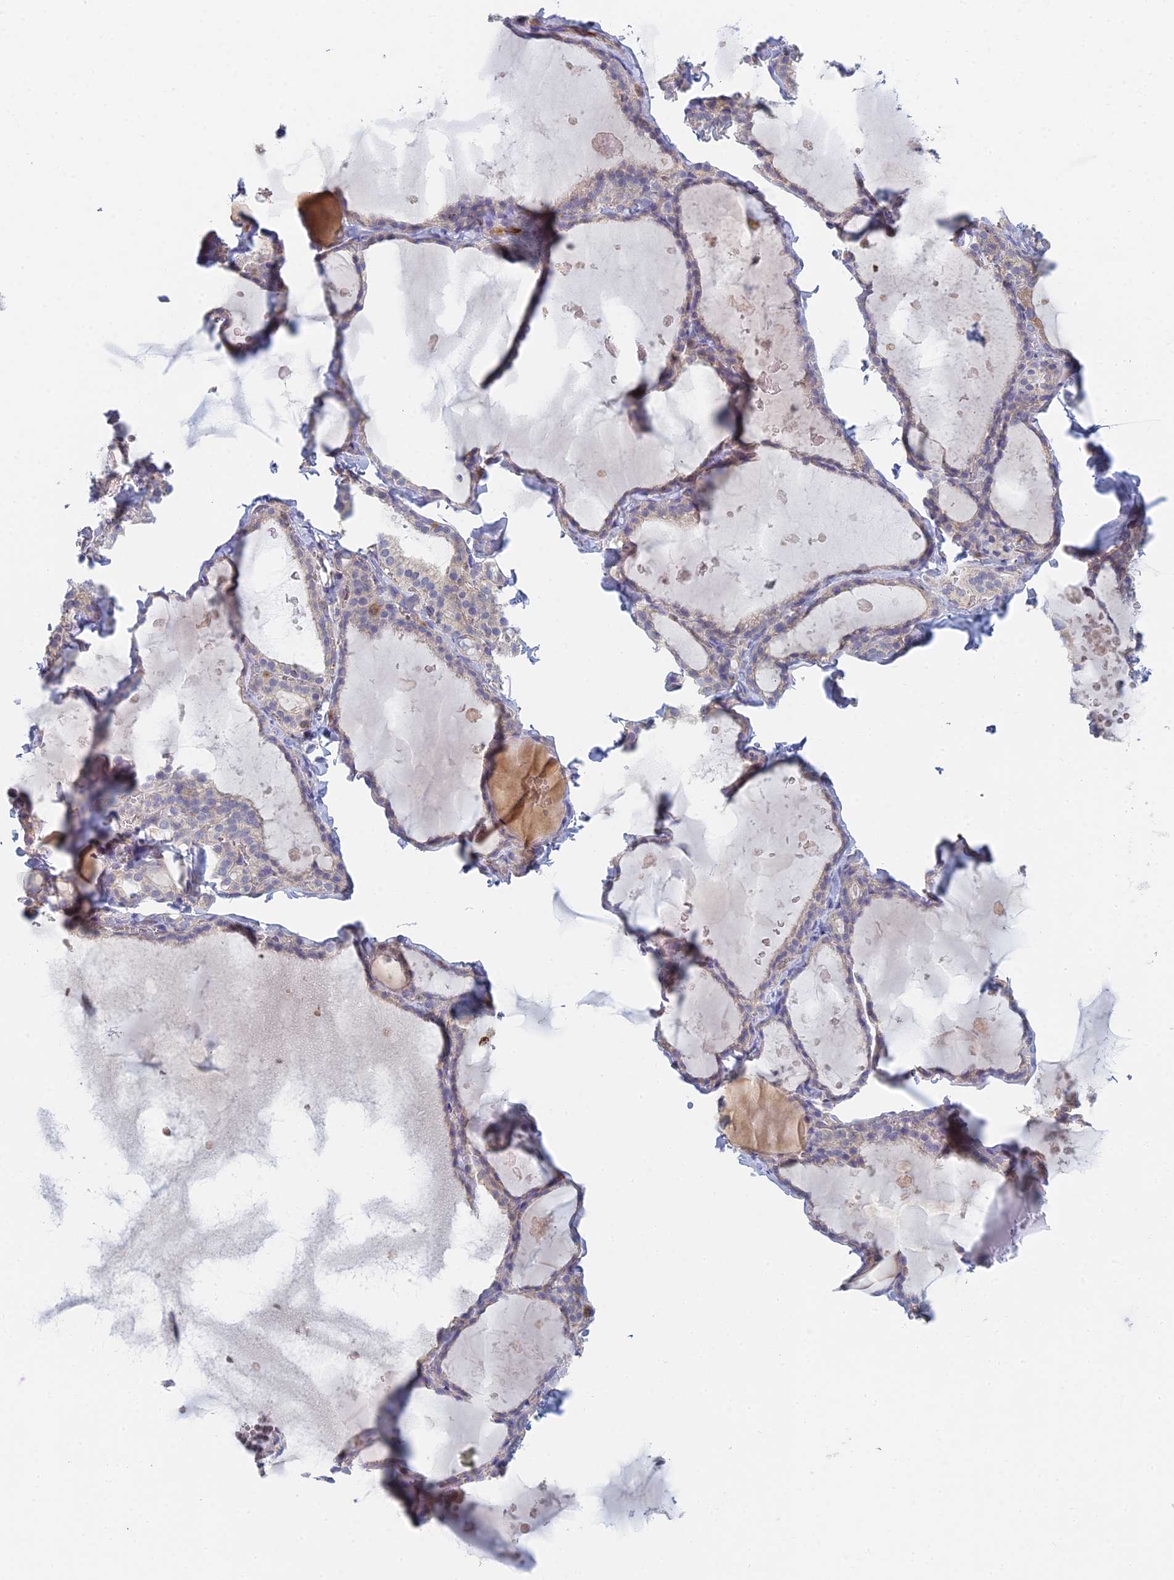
{"staining": {"intensity": "weak", "quantity": "<25%", "location": "cytoplasmic/membranous"}, "tissue": "thyroid gland", "cell_type": "Glandular cells", "image_type": "normal", "snomed": [{"axis": "morphology", "description": "Normal tissue, NOS"}, {"axis": "topography", "description": "Thyroid gland"}], "caption": "Photomicrograph shows no significant protein expression in glandular cells of normal thyroid gland.", "gene": "STRN4", "patient": {"sex": "male", "age": 56}}